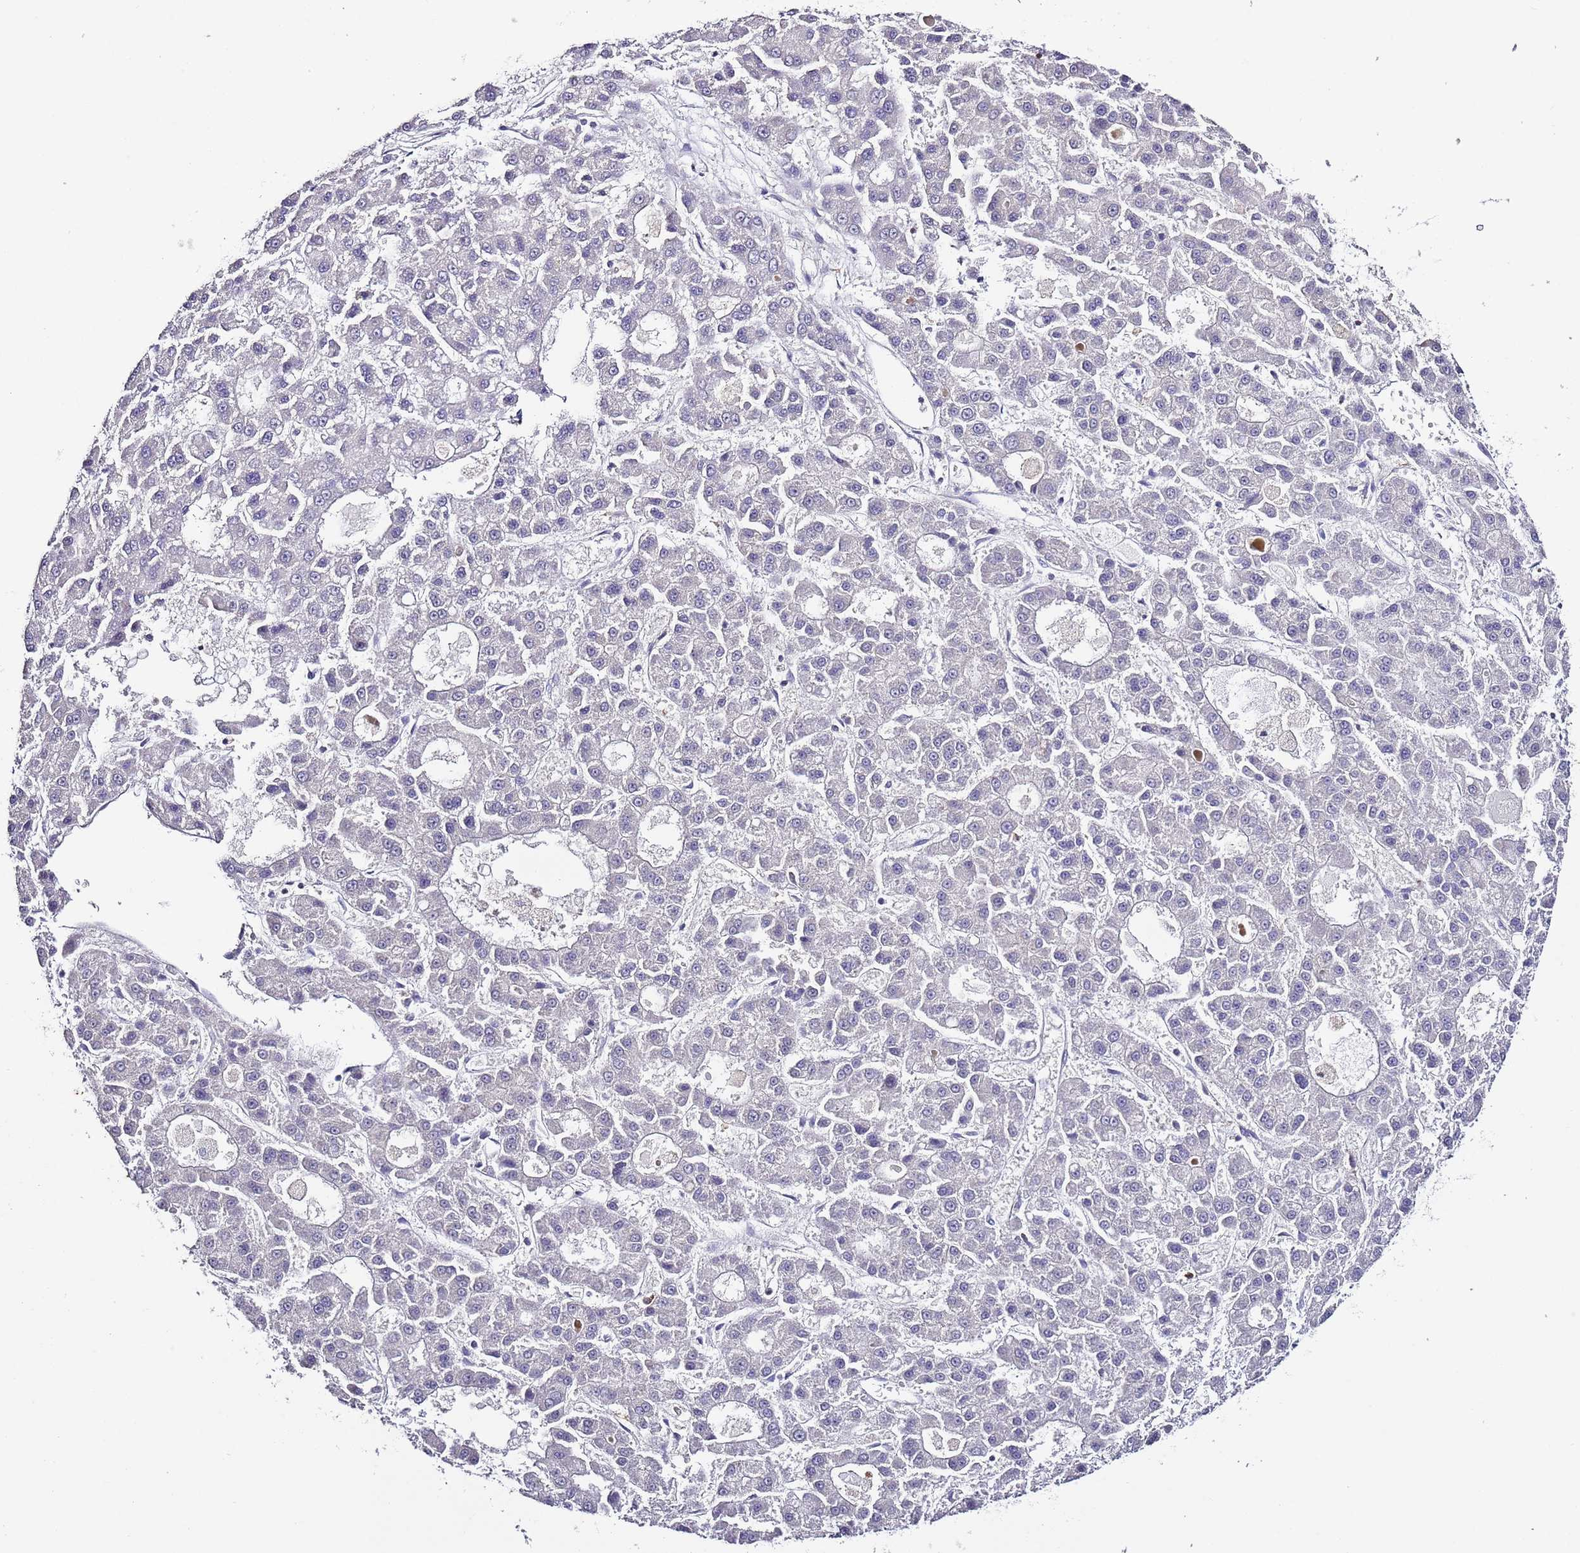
{"staining": {"intensity": "negative", "quantity": "none", "location": "none"}, "tissue": "liver cancer", "cell_type": "Tumor cells", "image_type": "cancer", "snomed": [{"axis": "morphology", "description": "Carcinoma, Hepatocellular, NOS"}, {"axis": "topography", "description": "Liver"}], "caption": "An immunohistochemistry (IHC) image of liver hepatocellular carcinoma is shown. There is no staining in tumor cells of liver hepatocellular carcinoma.", "gene": "LPXN", "patient": {"sex": "male", "age": 70}}